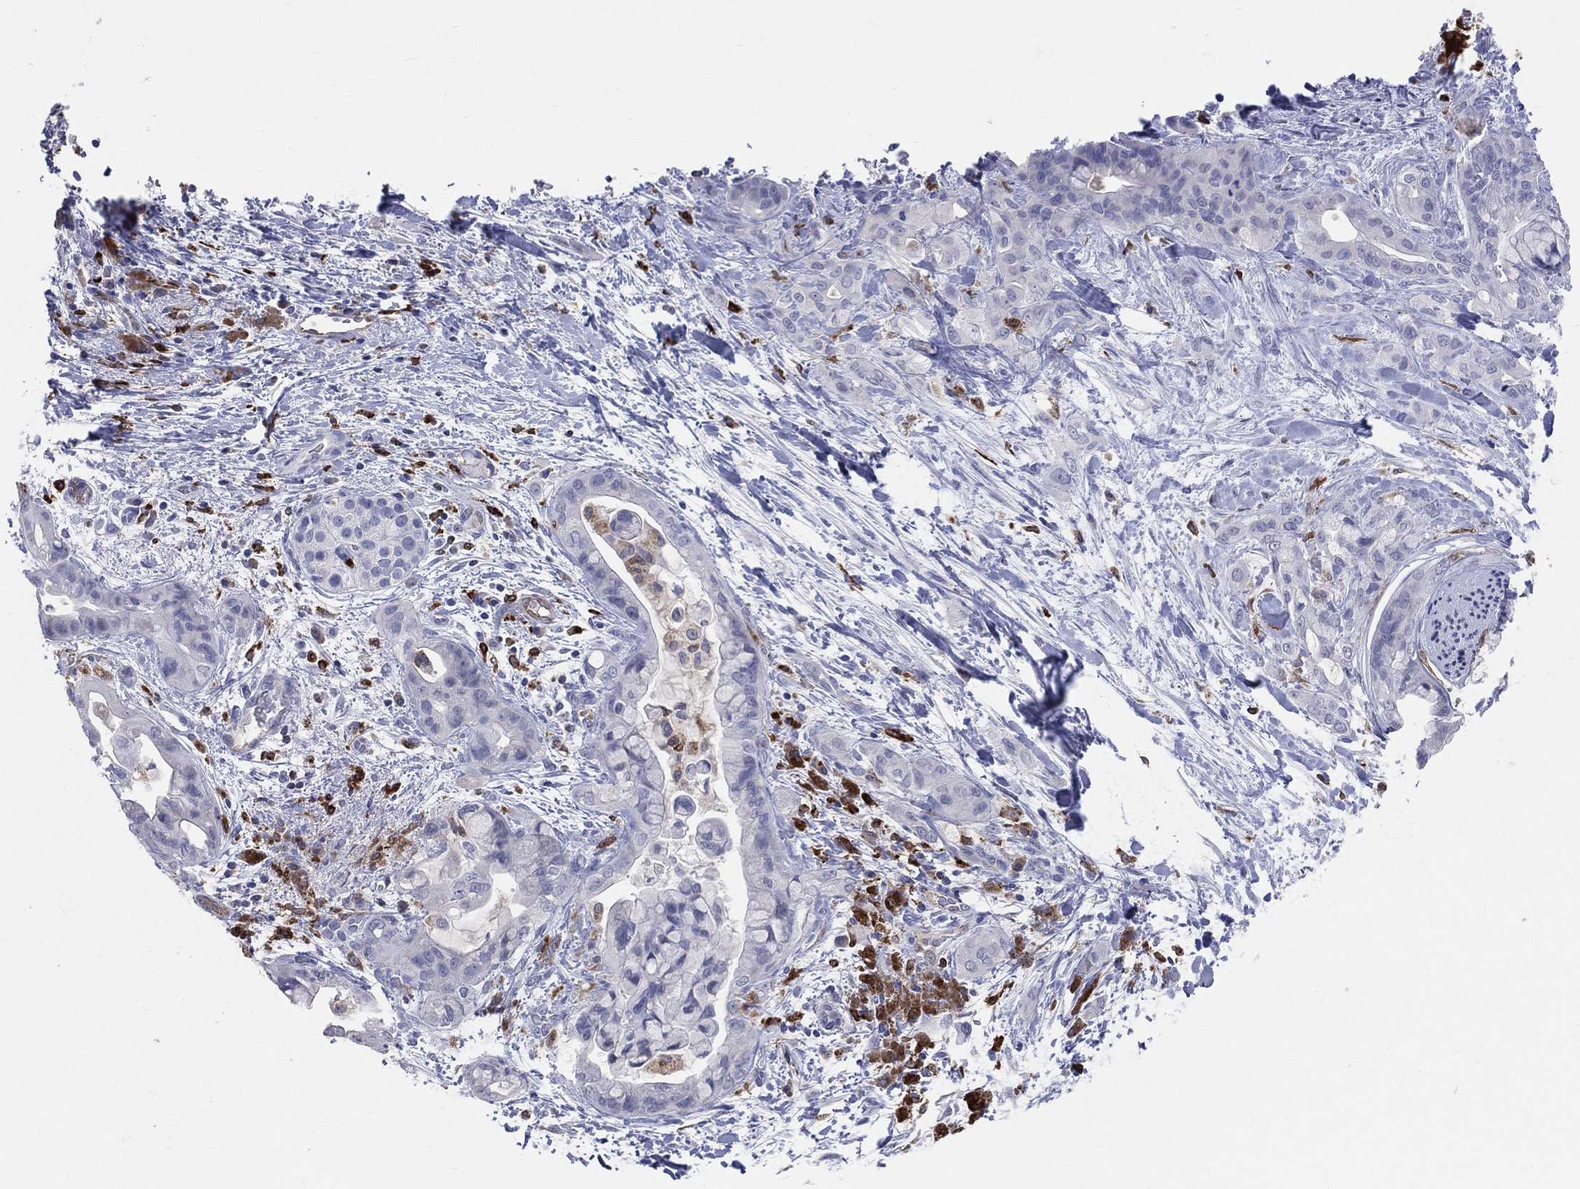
{"staining": {"intensity": "negative", "quantity": "none", "location": "none"}, "tissue": "pancreatic cancer", "cell_type": "Tumor cells", "image_type": "cancer", "snomed": [{"axis": "morphology", "description": "Adenocarcinoma, NOS"}, {"axis": "topography", "description": "Pancreas"}], "caption": "The photomicrograph reveals no significant staining in tumor cells of adenocarcinoma (pancreatic).", "gene": "CD74", "patient": {"sex": "male", "age": 71}}